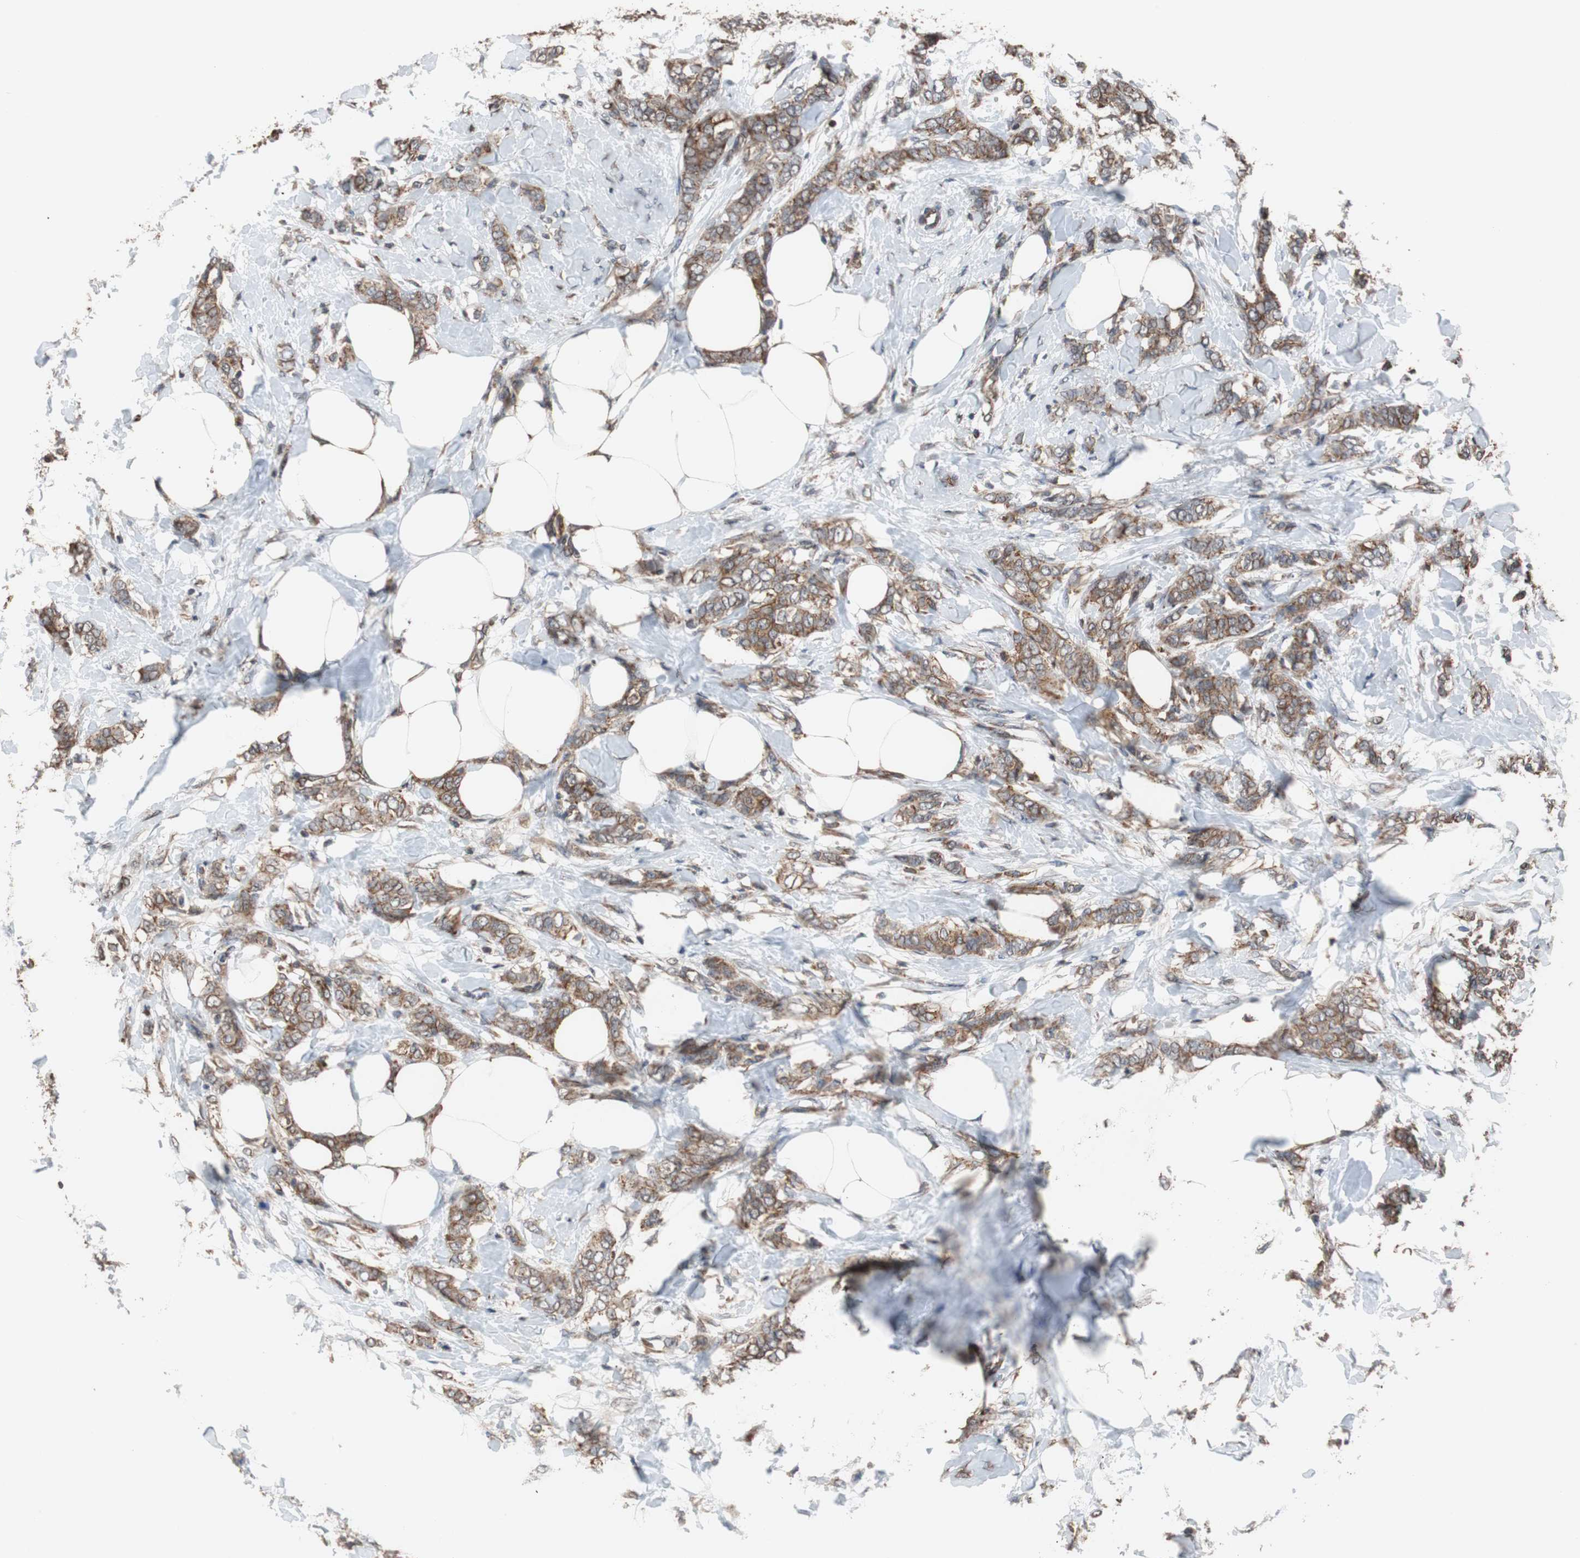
{"staining": {"intensity": "moderate", "quantity": ">75%", "location": "cytoplasmic/membranous"}, "tissue": "breast cancer", "cell_type": "Tumor cells", "image_type": "cancer", "snomed": [{"axis": "morphology", "description": "Lobular carcinoma, in situ"}, {"axis": "morphology", "description": "Lobular carcinoma"}, {"axis": "topography", "description": "Breast"}], "caption": "A micrograph of human breast cancer stained for a protein reveals moderate cytoplasmic/membranous brown staining in tumor cells.", "gene": "USP10", "patient": {"sex": "female", "age": 41}}